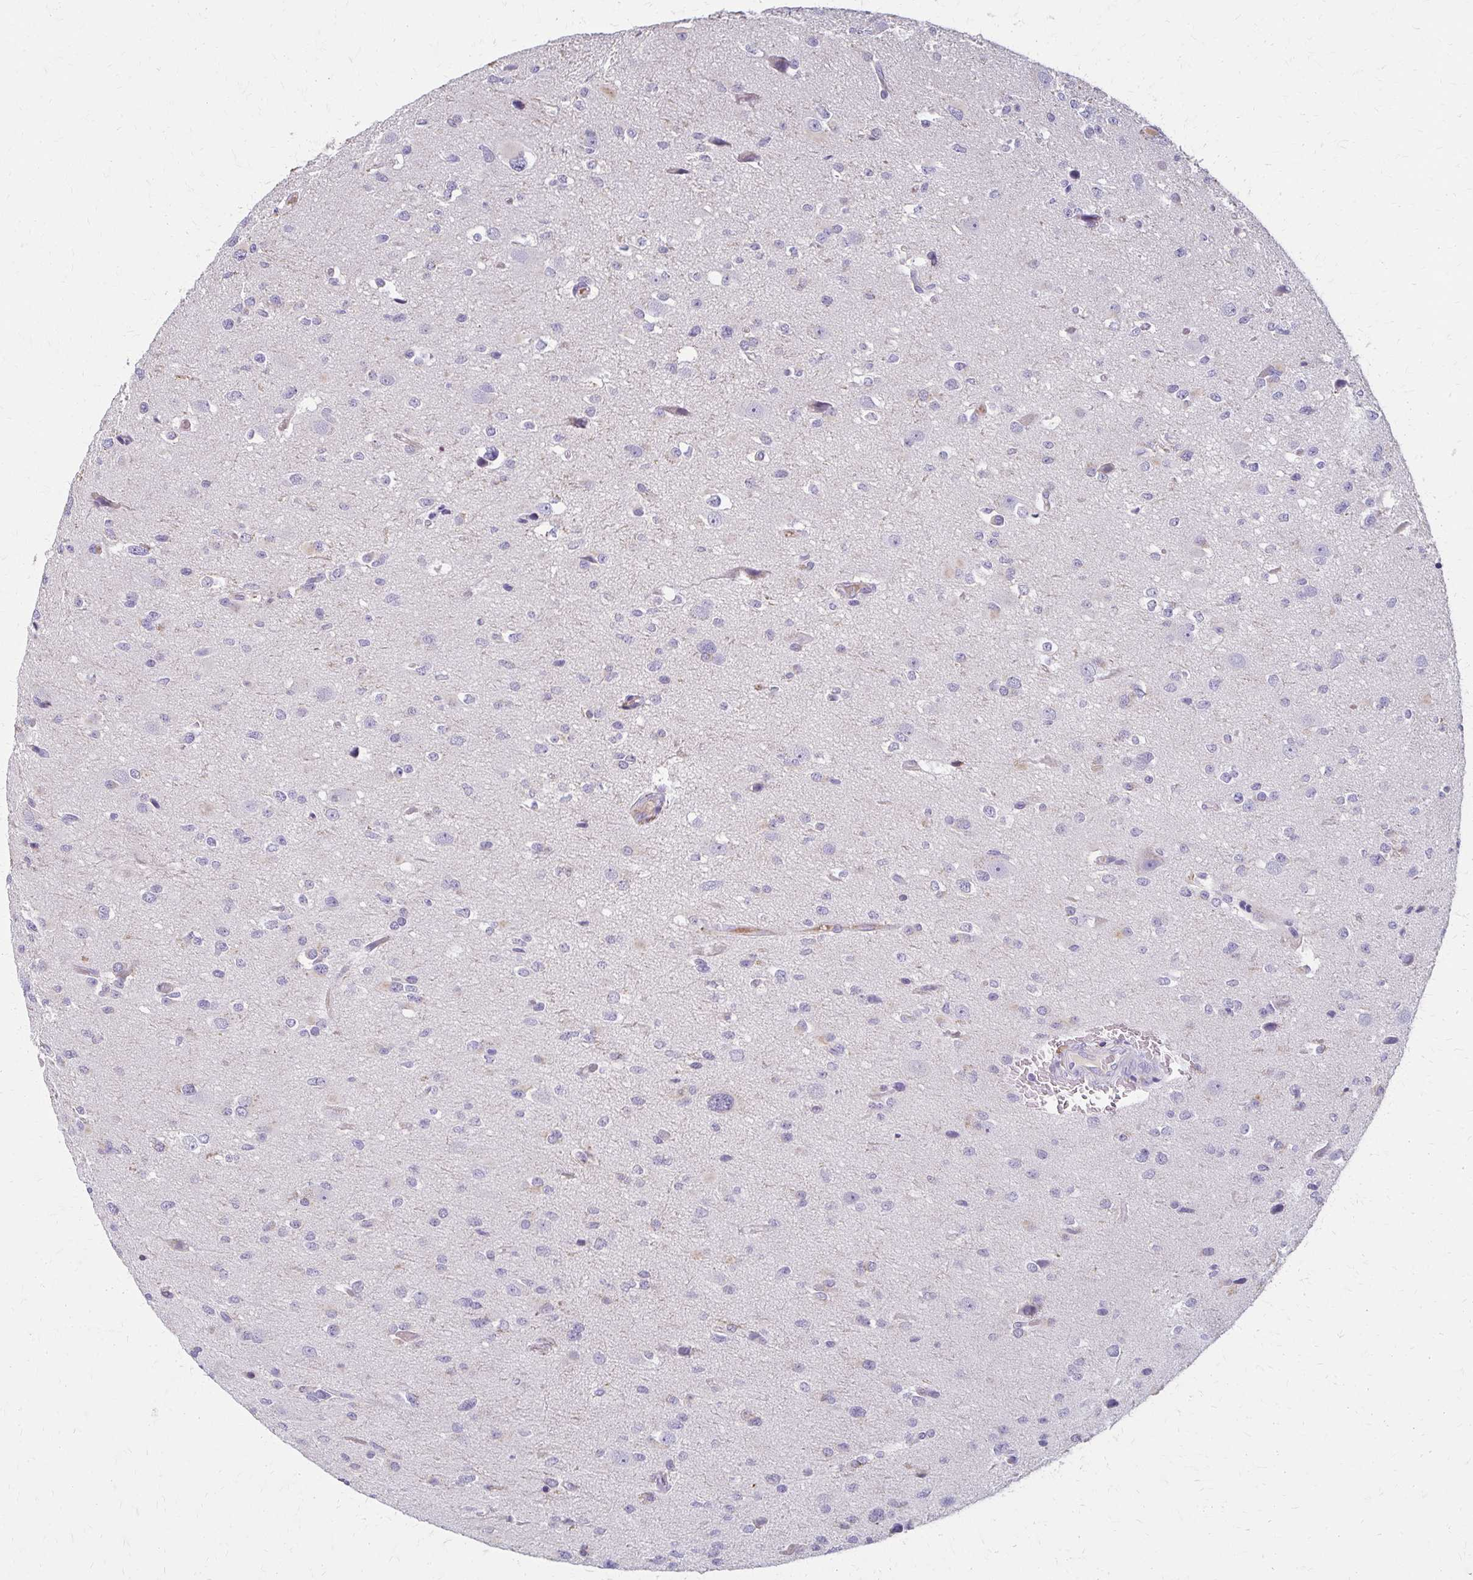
{"staining": {"intensity": "negative", "quantity": "none", "location": "none"}, "tissue": "glioma", "cell_type": "Tumor cells", "image_type": "cancer", "snomed": [{"axis": "morphology", "description": "Glioma, malignant, Low grade"}, {"axis": "topography", "description": "Brain"}], "caption": "Immunohistochemical staining of low-grade glioma (malignant) shows no significant staining in tumor cells. The staining is performed using DAB (3,3'-diaminobenzidine) brown chromogen with nuclei counter-stained in using hematoxylin.", "gene": "BBS12", "patient": {"sex": "female", "age": 32}}